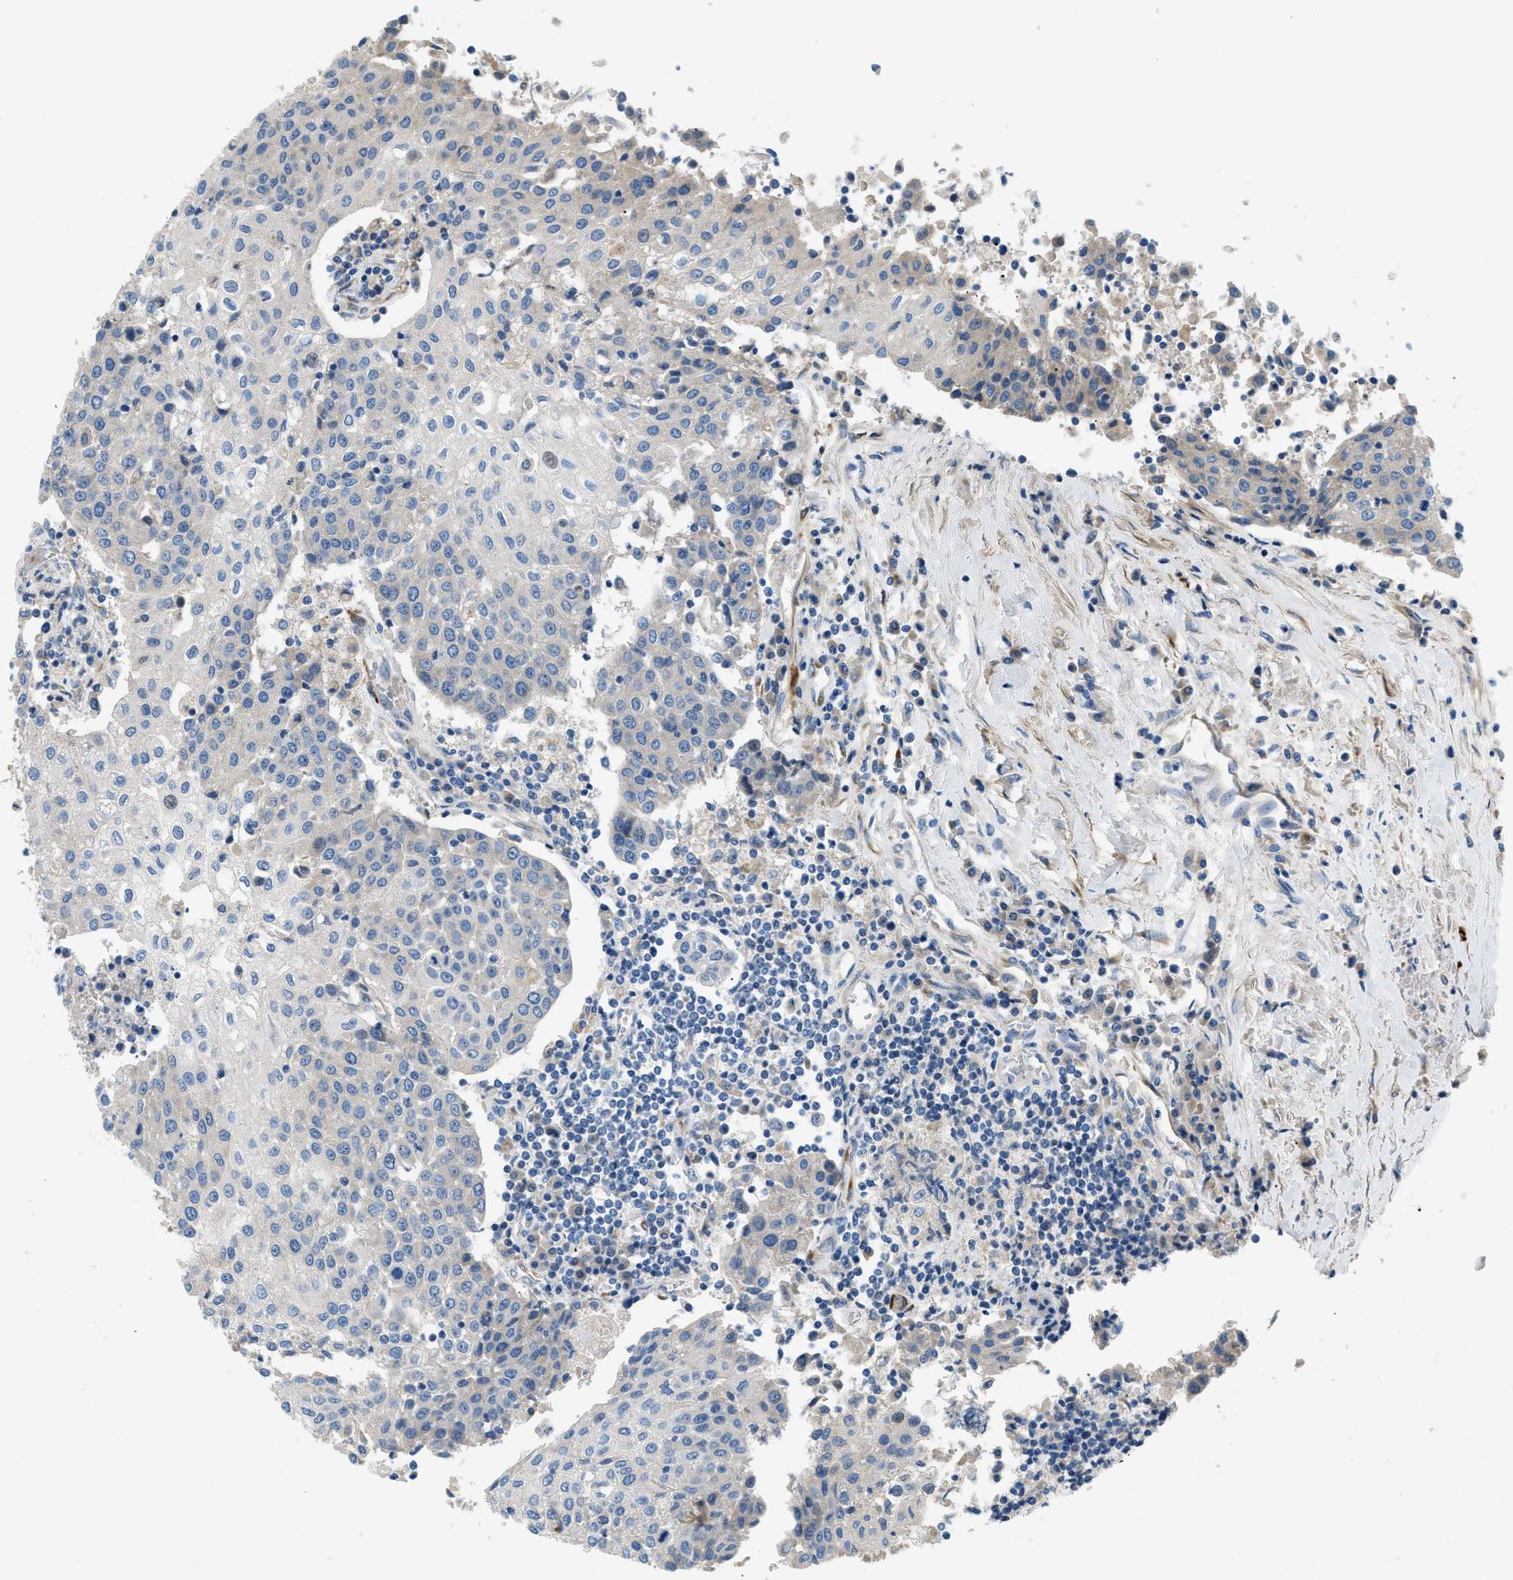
{"staining": {"intensity": "negative", "quantity": "none", "location": "none"}, "tissue": "urothelial cancer", "cell_type": "Tumor cells", "image_type": "cancer", "snomed": [{"axis": "morphology", "description": "Urothelial carcinoma, High grade"}, {"axis": "topography", "description": "Urinary bladder"}], "caption": "Immunohistochemistry image of high-grade urothelial carcinoma stained for a protein (brown), which reveals no expression in tumor cells.", "gene": "COL15A1", "patient": {"sex": "female", "age": 85}}